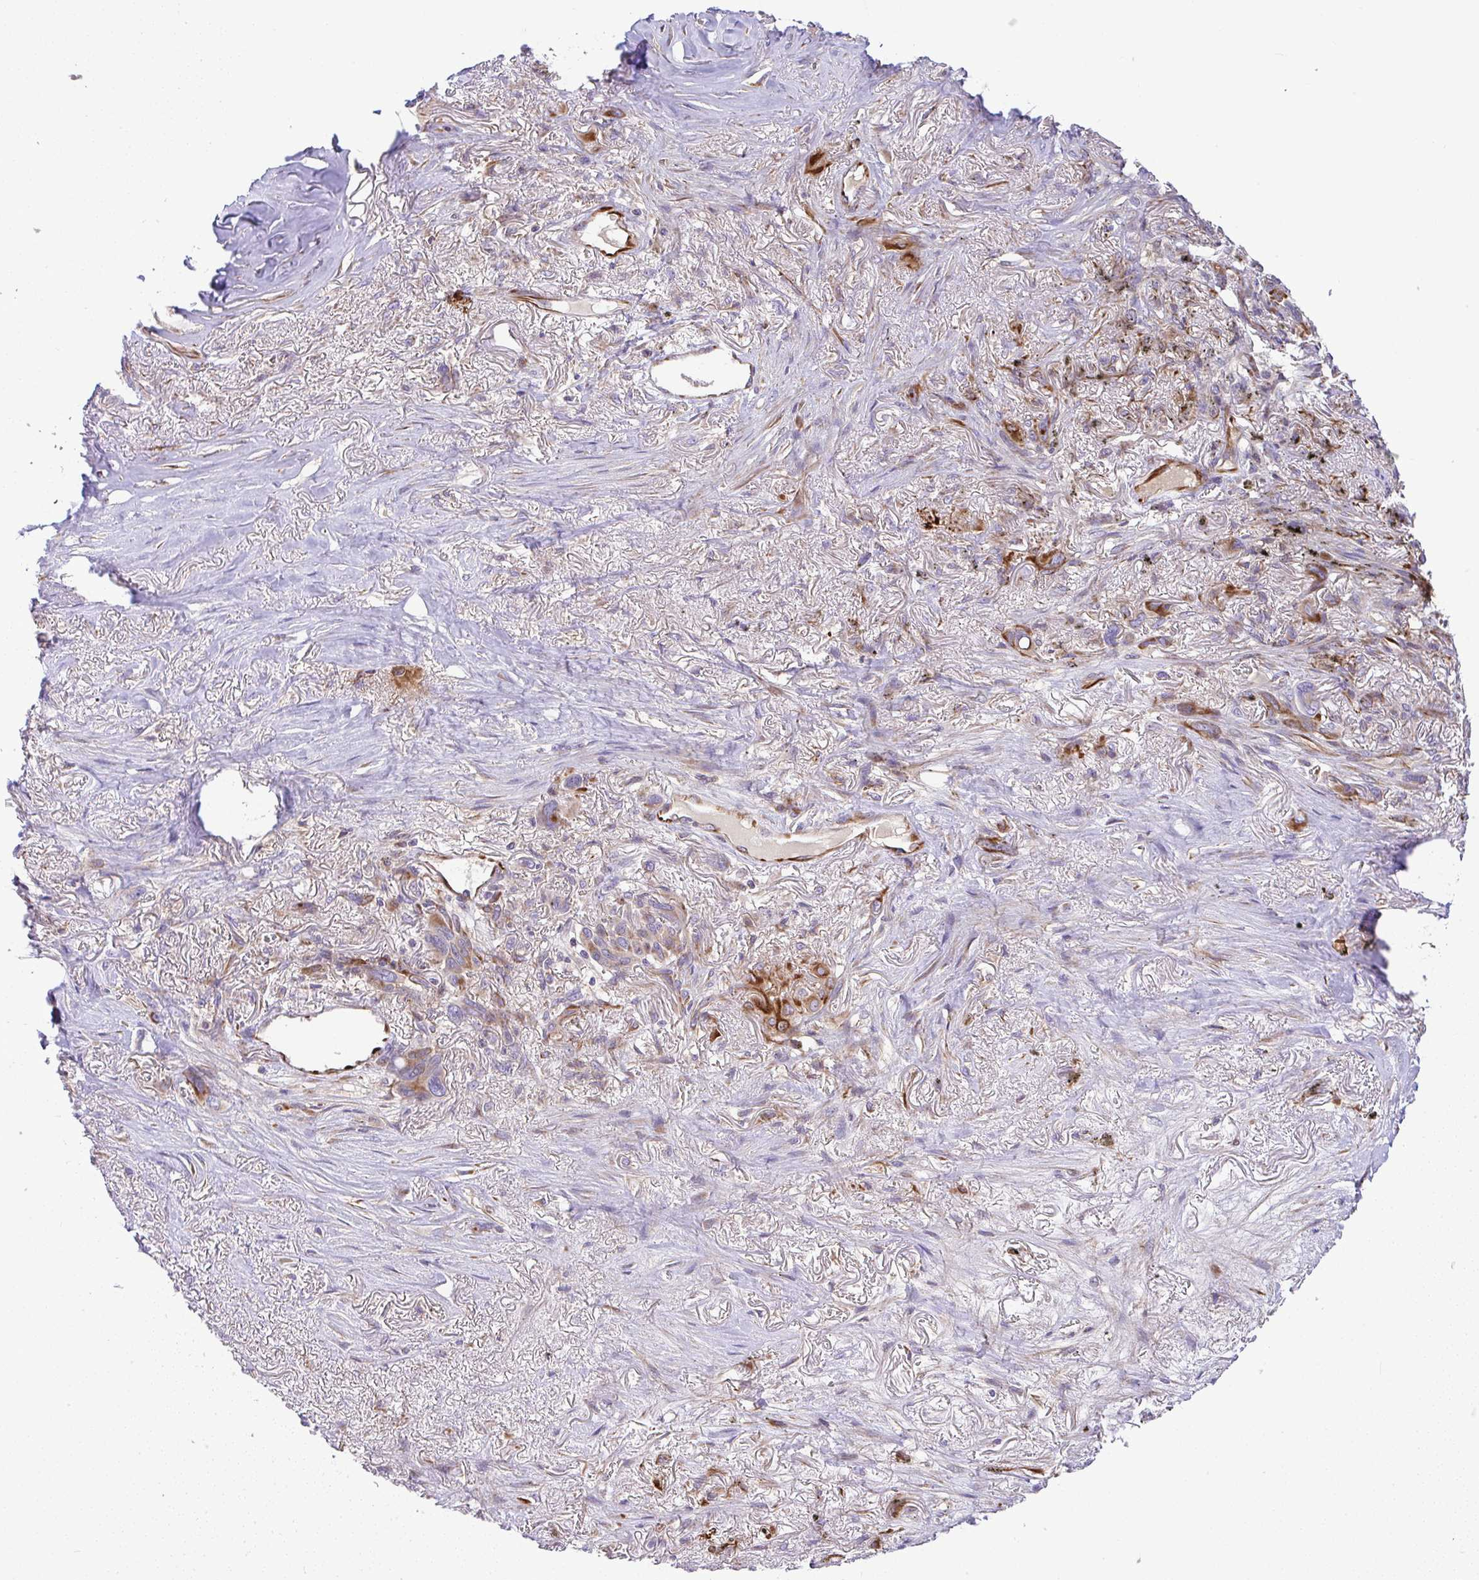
{"staining": {"intensity": "weak", "quantity": "<25%", "location": "cytoplasmic/membranous"}, "tissue": "melanoma", "cell_type": "Tumor cells", "image_type": "cancer", "snomed": [{"axis": "morphology", "description": "Malignant melanoma, Metastatic site"}, {"axis": "topography", "description": "Lung"}], "caption": "This is an IHC photomicrograph of human malignant melanoma (metastatic site). There is no expression in tumor cells.", "gene": "GRID2", "patient": {"sex": "male", "age": 48}}